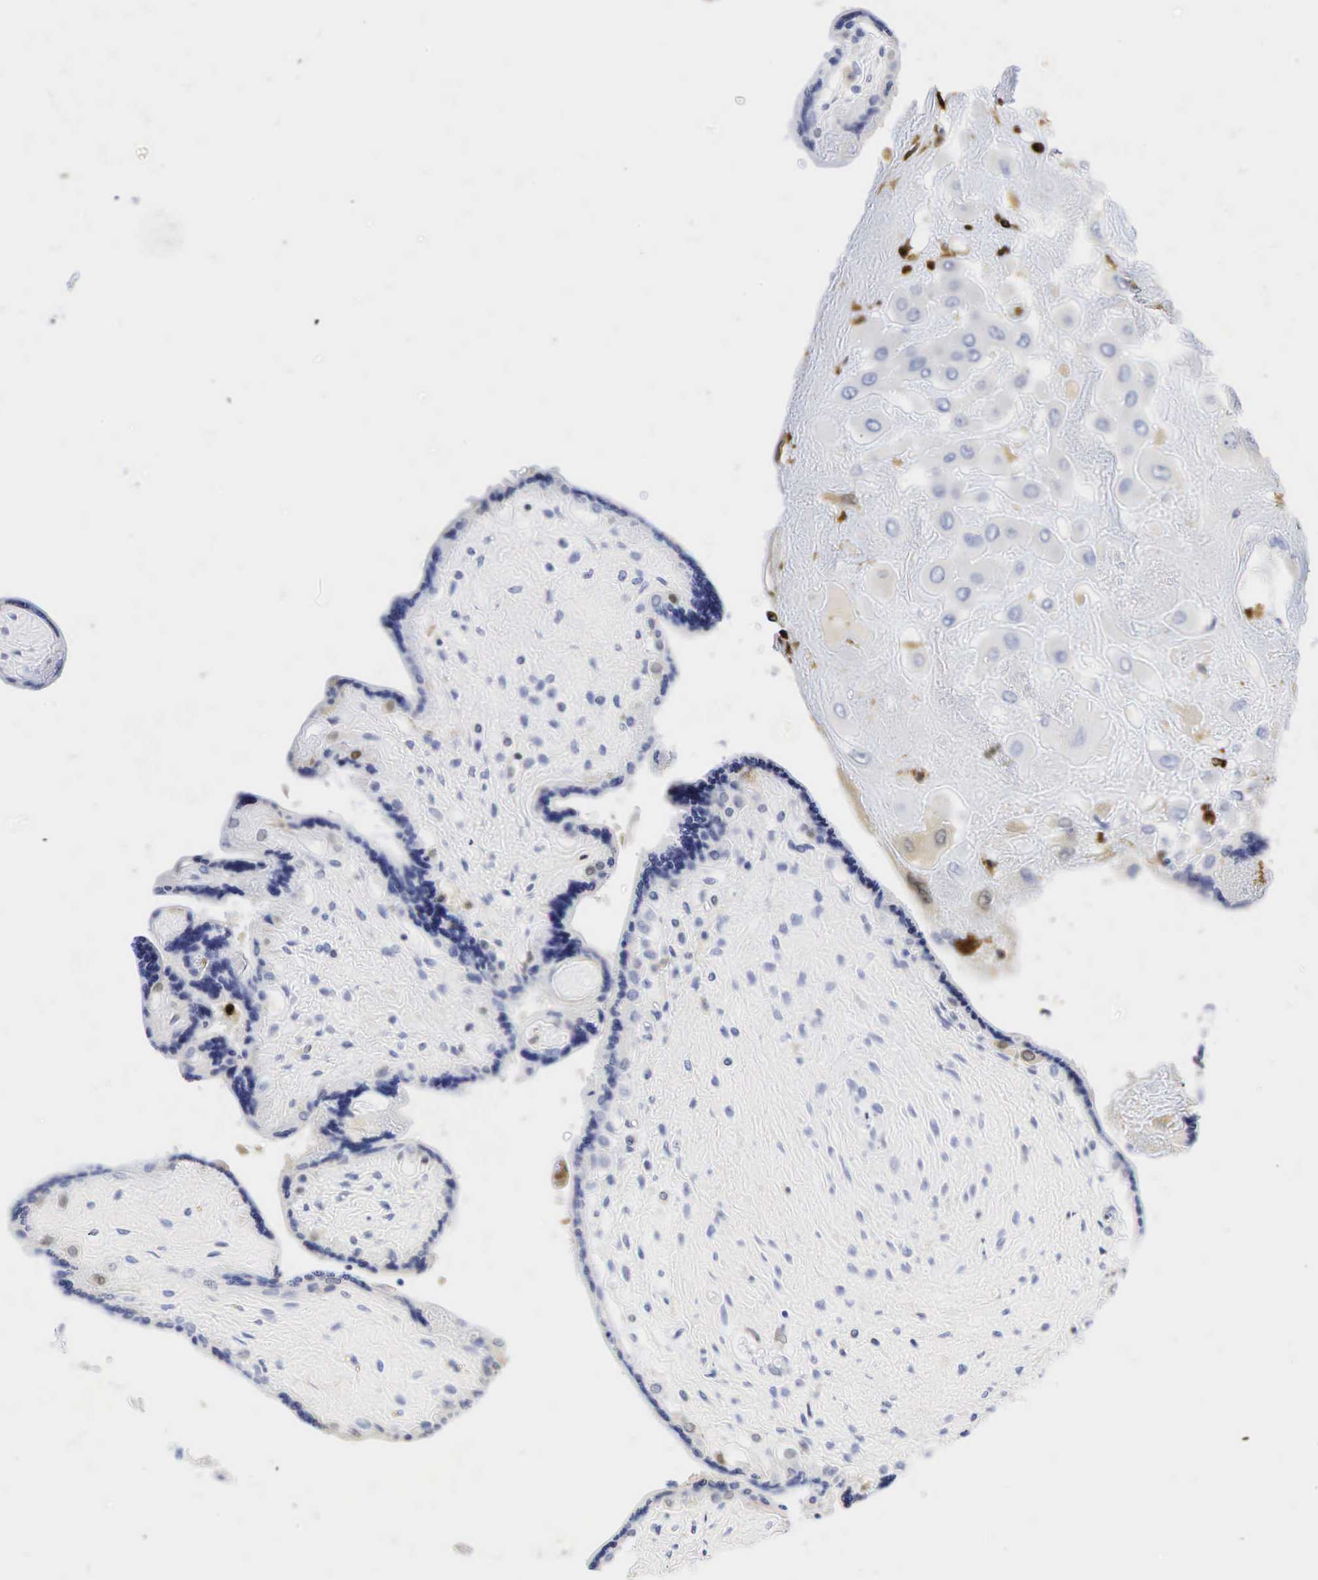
{"staining": {"intensity": "negative", "quantity": "none", "location": "none"}, "tissue": "placenta", "cell_type": "Trophoblastic cells", "image_type": "normal", "snomed": [{"axis": "morphology", "description": "Normal tissue, NOS"}, {"axis": "topography", "description": "Placenta"}], "caption": "Immunohistochemistry histopathology image of unremarkable placenta stained for a protein (brown), which reveals no staining in trophoblastic cells. (IHC, brightfield microscopy, high magnification).", "gene": "LYZ", "patient": {"sex": "female", "age": 31}}